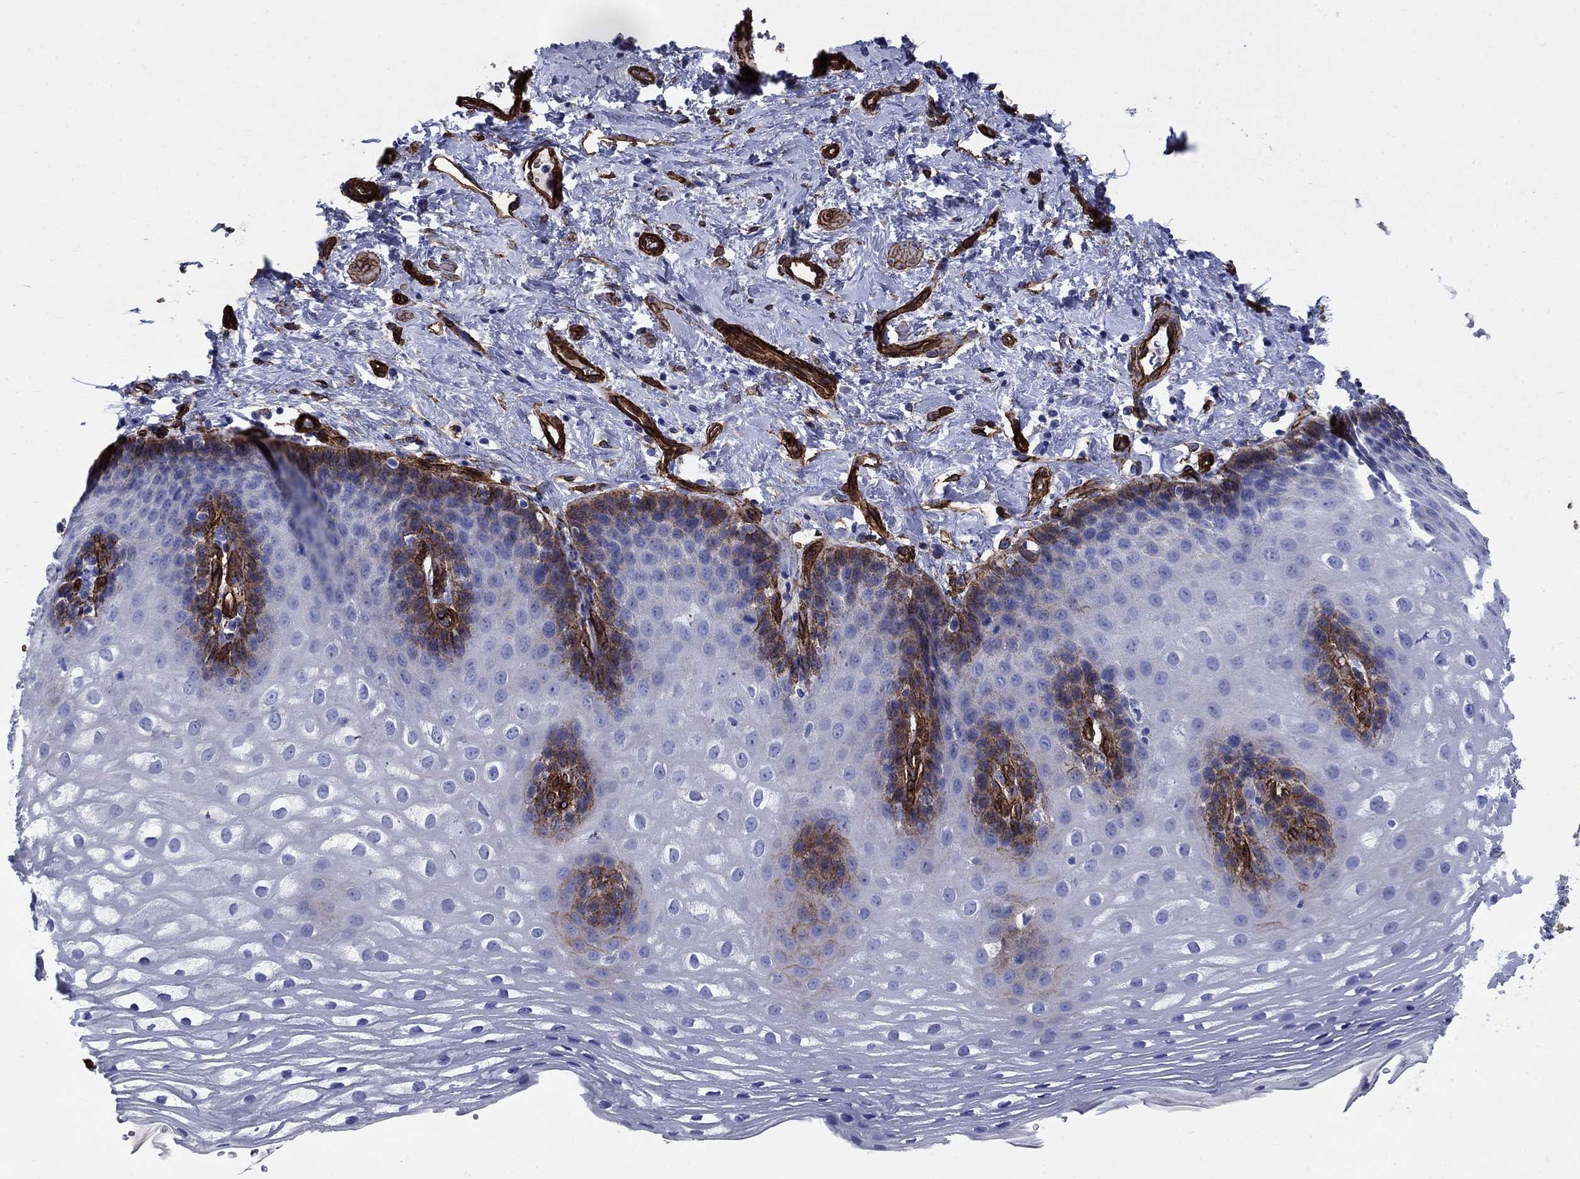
{"staining": {"intensity": "negative", "quantity": "none", "location": "none"}, "tissue": "esophagus", "cell_type": "Squamous epithelial cells", "image_type": "normal", "snomed": [{"axis": "morphology", "description": "Normal tissue, NOS"}, {"axis": "topography", "description": "Esophagus"}], "caption": "This is a micrograph of IHC staining of normal esophagus, which shows no expression in squamous epithelial cells.", "gene": "VTN", "patient": {"sex": "male", "age": 64}}